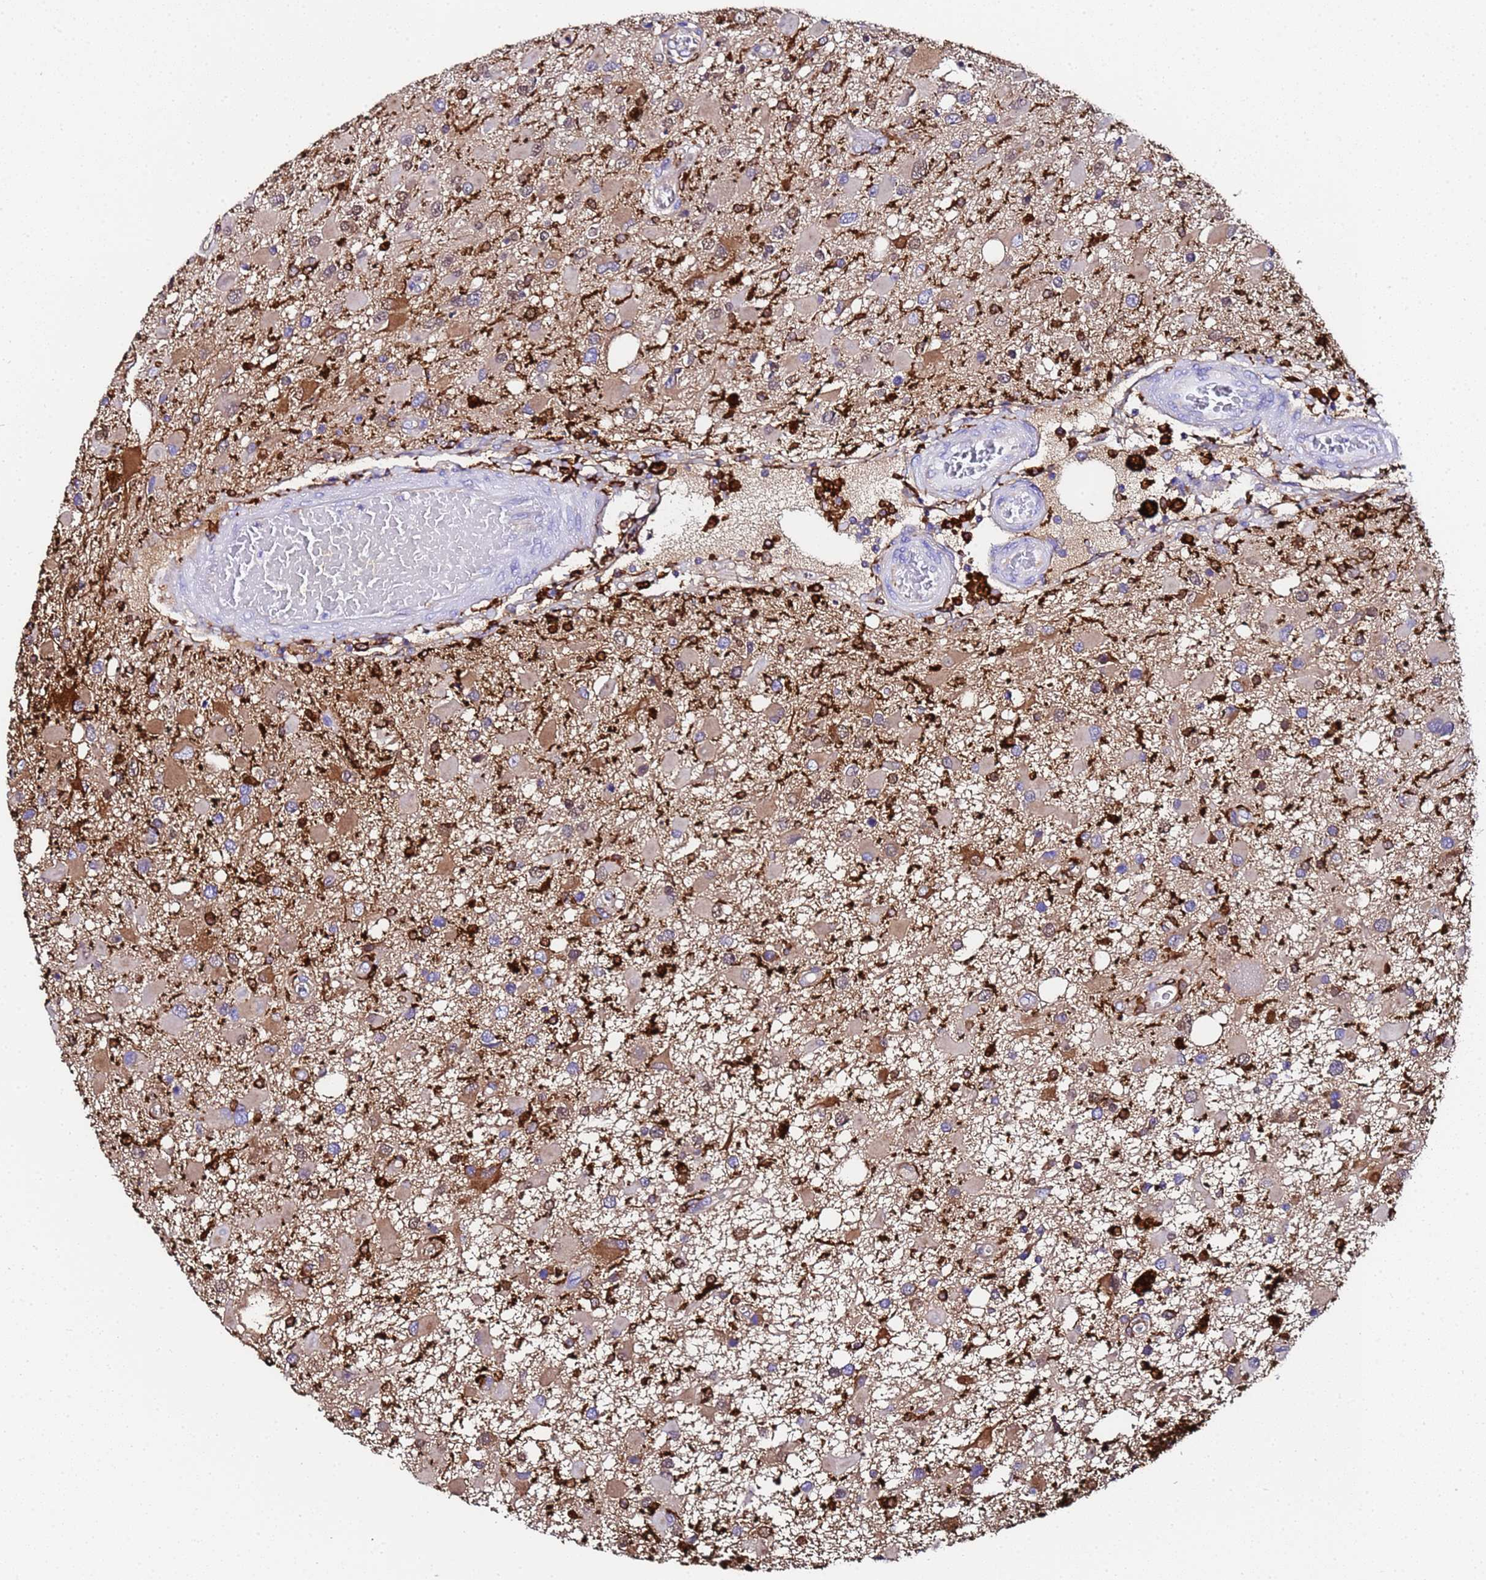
{"staining": {"intensity": "moderate", "quantity": "<25%", "location": "cytoplasmic/membranous"}, "tissue": "glioma", "cell_type": "Tumor cells", "image_type": "cancer", "snomed": [{"axis": "morphology", "description": "Glioma, malignant, High grade"}, {"axis": "topography", "description": "Brain"}], "caption": "IHC of human glioma reveals low levels of moderate cytoplasmic/membranous expression in approximately <25% of tumor cells. The staining is performed using DAB brown chromogen to label protein expression. The nuclei are counter-stained blue using hematoxylin.", "gene": "FTL", "patient": {"sex": "male", "age": 53}}